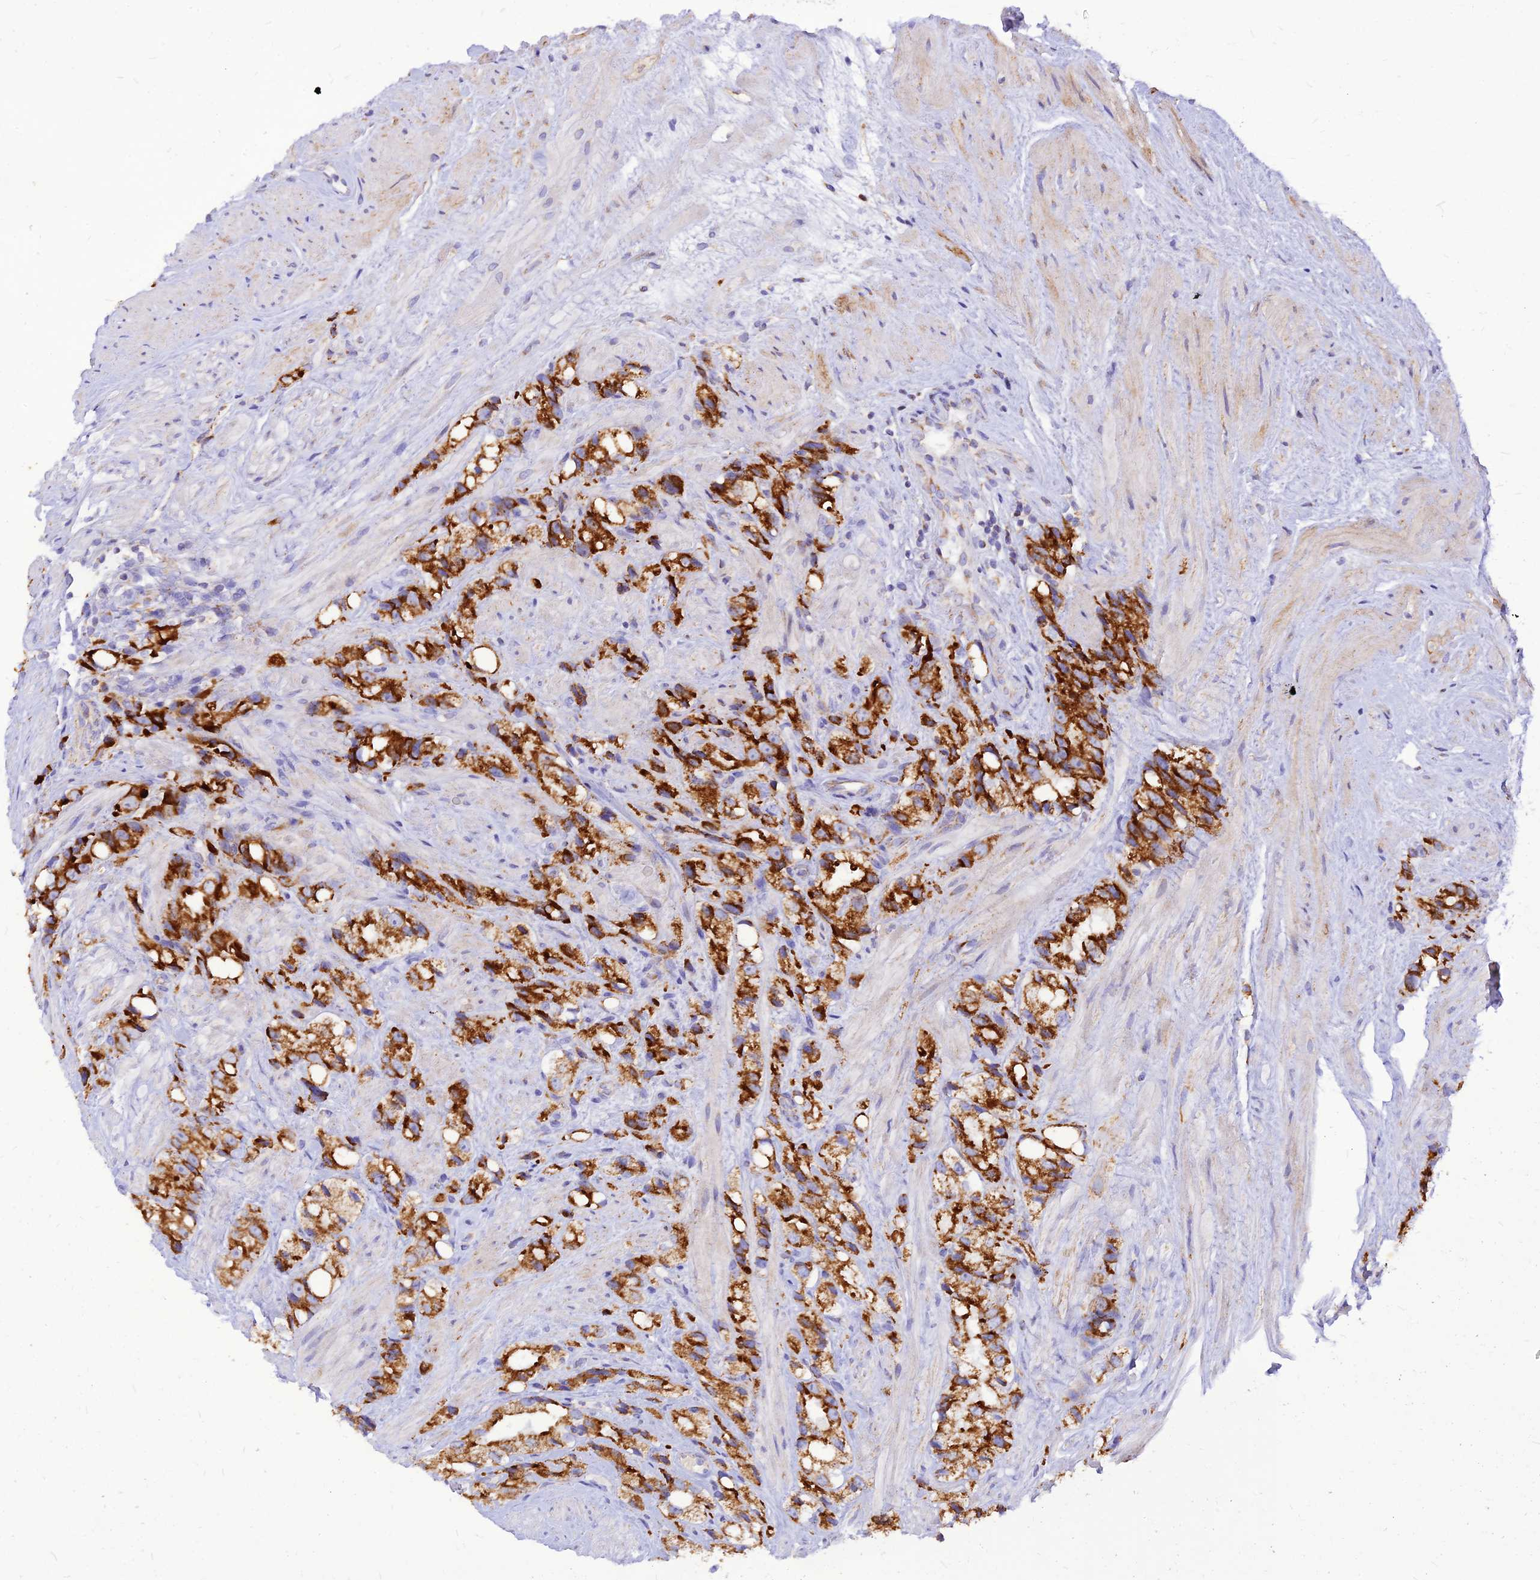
{"staining": {"intensity": "strong", "quantity": ">75%", "location": "cytoplasmic/membranous"}, "tissue": "prostate cancer", "cell_type": "Tumor cells", "image_type": "cancer", "snomed": [{"axis": "morphology", "description": "Adenocarcinoma, NOS"}, {"axis": "topography", "description": "Prostate"}], "caption": "Prostate cancer (adenocarcinoma) was stained to show a protein in brown. There is high levels of strong cytoplasmic/membranous expression in about >75% of tumor cells.", "gene": "ECI1", "patient": {"sex": "male", "age": 79}}